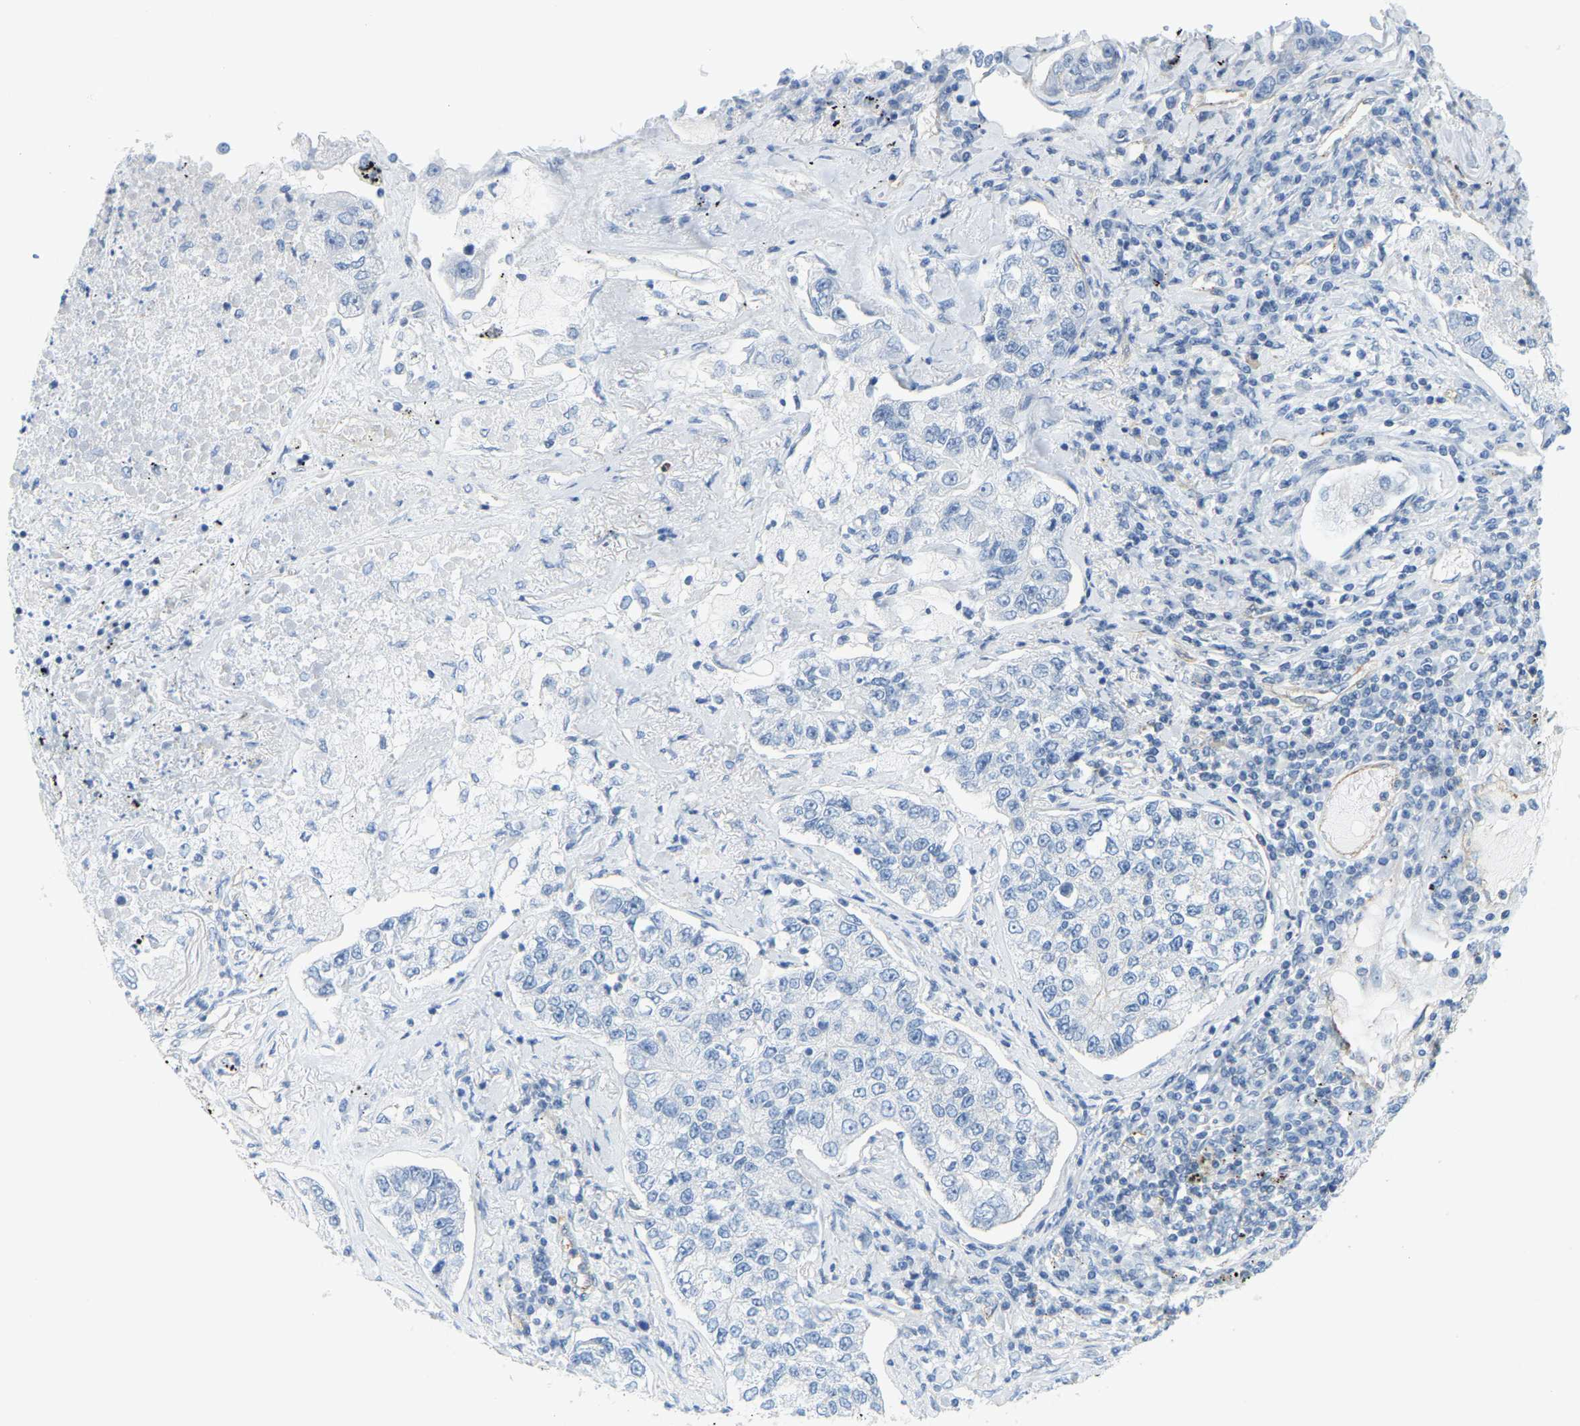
{"staining": {"intensity": "negative", "quantity": "none", "location": "none"}, "tissue": "lung cancer", "cell_type": "Tumor cells", "image_type": "cancer", "snomed": [{"axis": "morphology", "description": "Adenocarcinoma, NOS"}, {"axis": "topography", "description": "Lung"}], "caption": "Tumor cells are negative for brown protein staining in adenocarcinoma (lung).", "gene": "MYL3", "patient": {"sex": "male", "age": 49}}